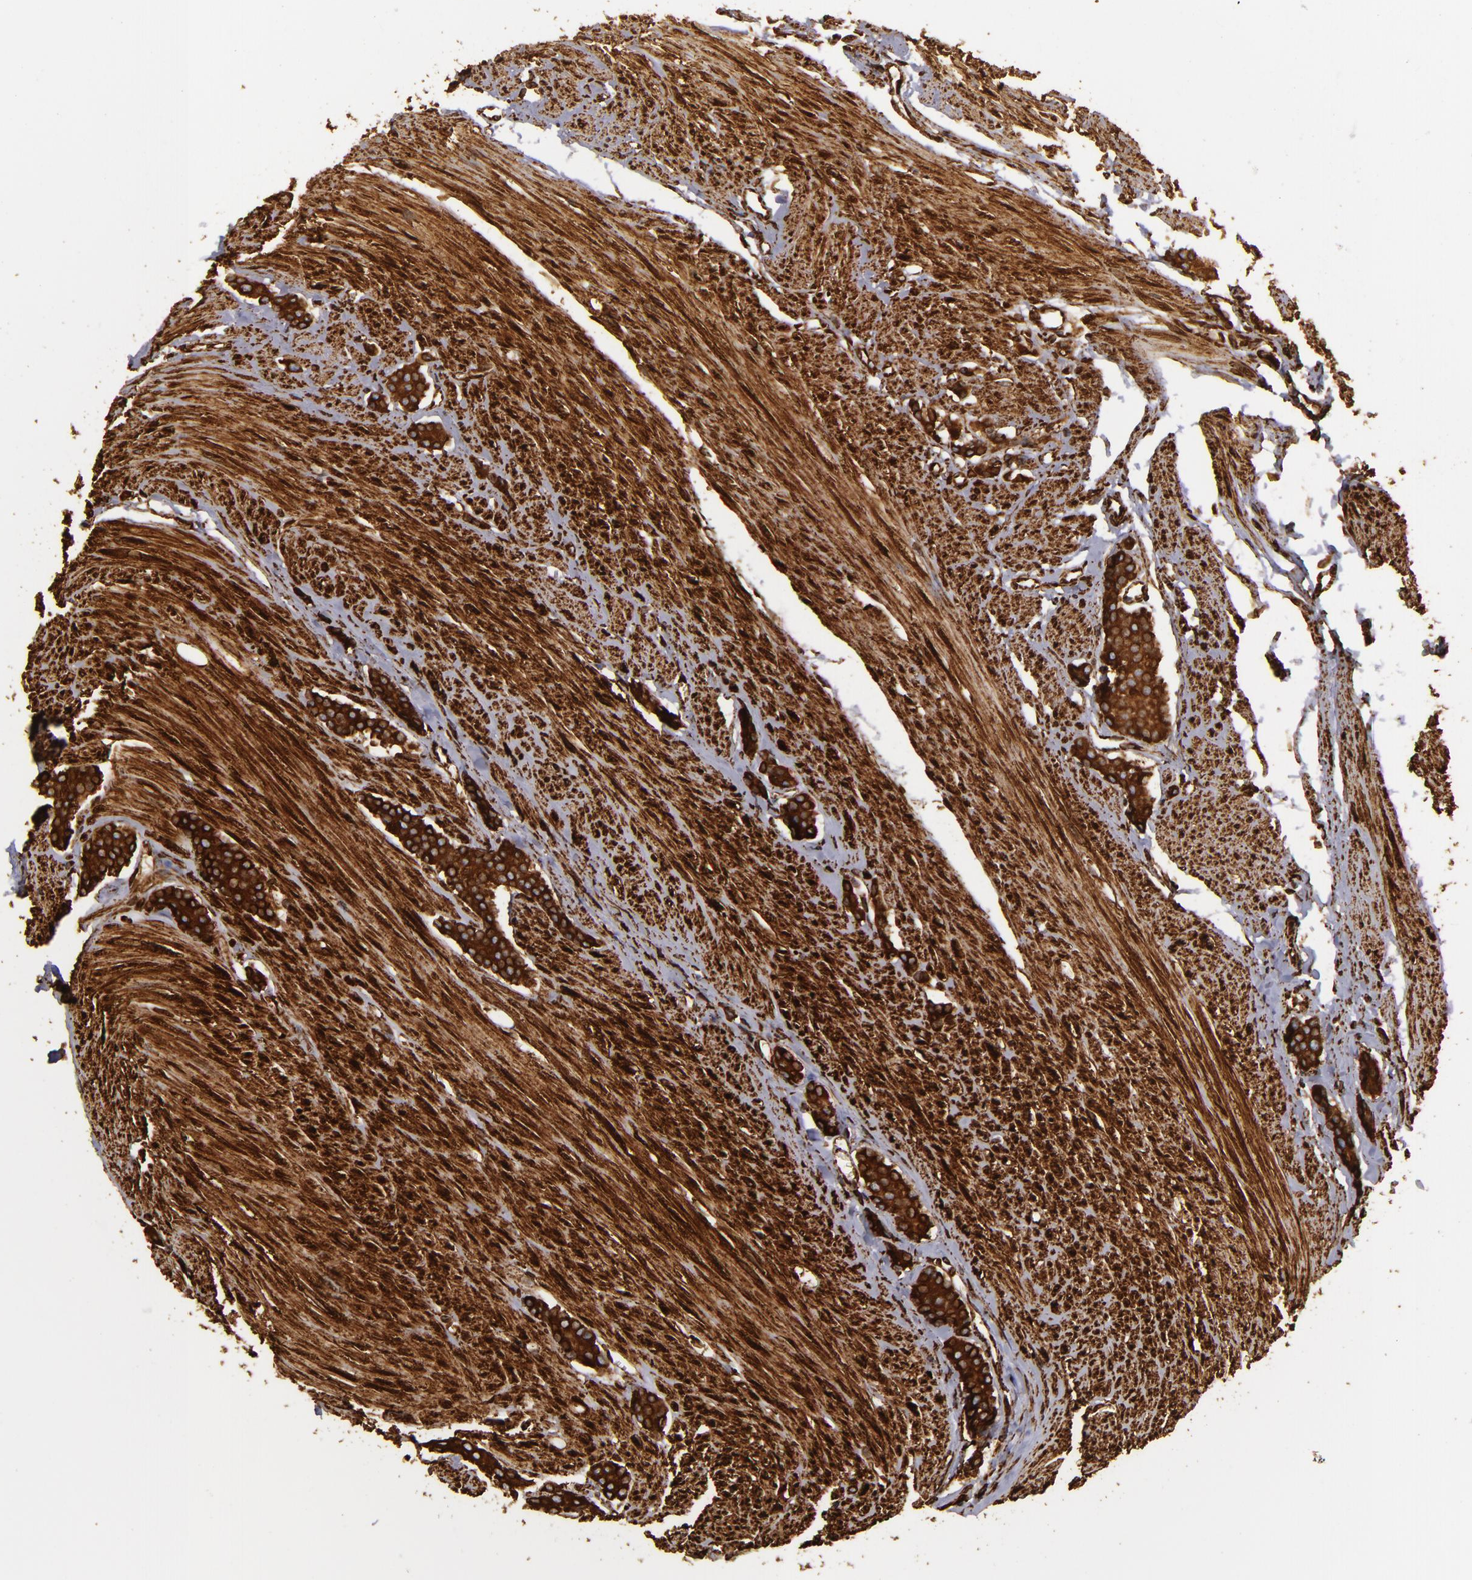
{"staining": {"intensity": "strong", "quantity": ">75%", "location": "cytoplasmic/membranous"}, "tissue": "carcinoid", "cell_type": "Tumor cells", "image_type": "cancer", "snomed": [{"axis": "morphology", "description": "Carcinoid, malignant, NOS"}, {"axis": "topography", "description": "Small intestine"}], "caption": "An immunohistochemistry (IHC) histopathology image of tumor tissue is shown. Protein staining in brown highlights strong cytoplasmic/membranous positivity in carcinoid within tumor cells. (IHC, brightfield microscopy, high magnification).", "gene": "CYB5R3", "patient": {"sex": "male", "age": 60}}